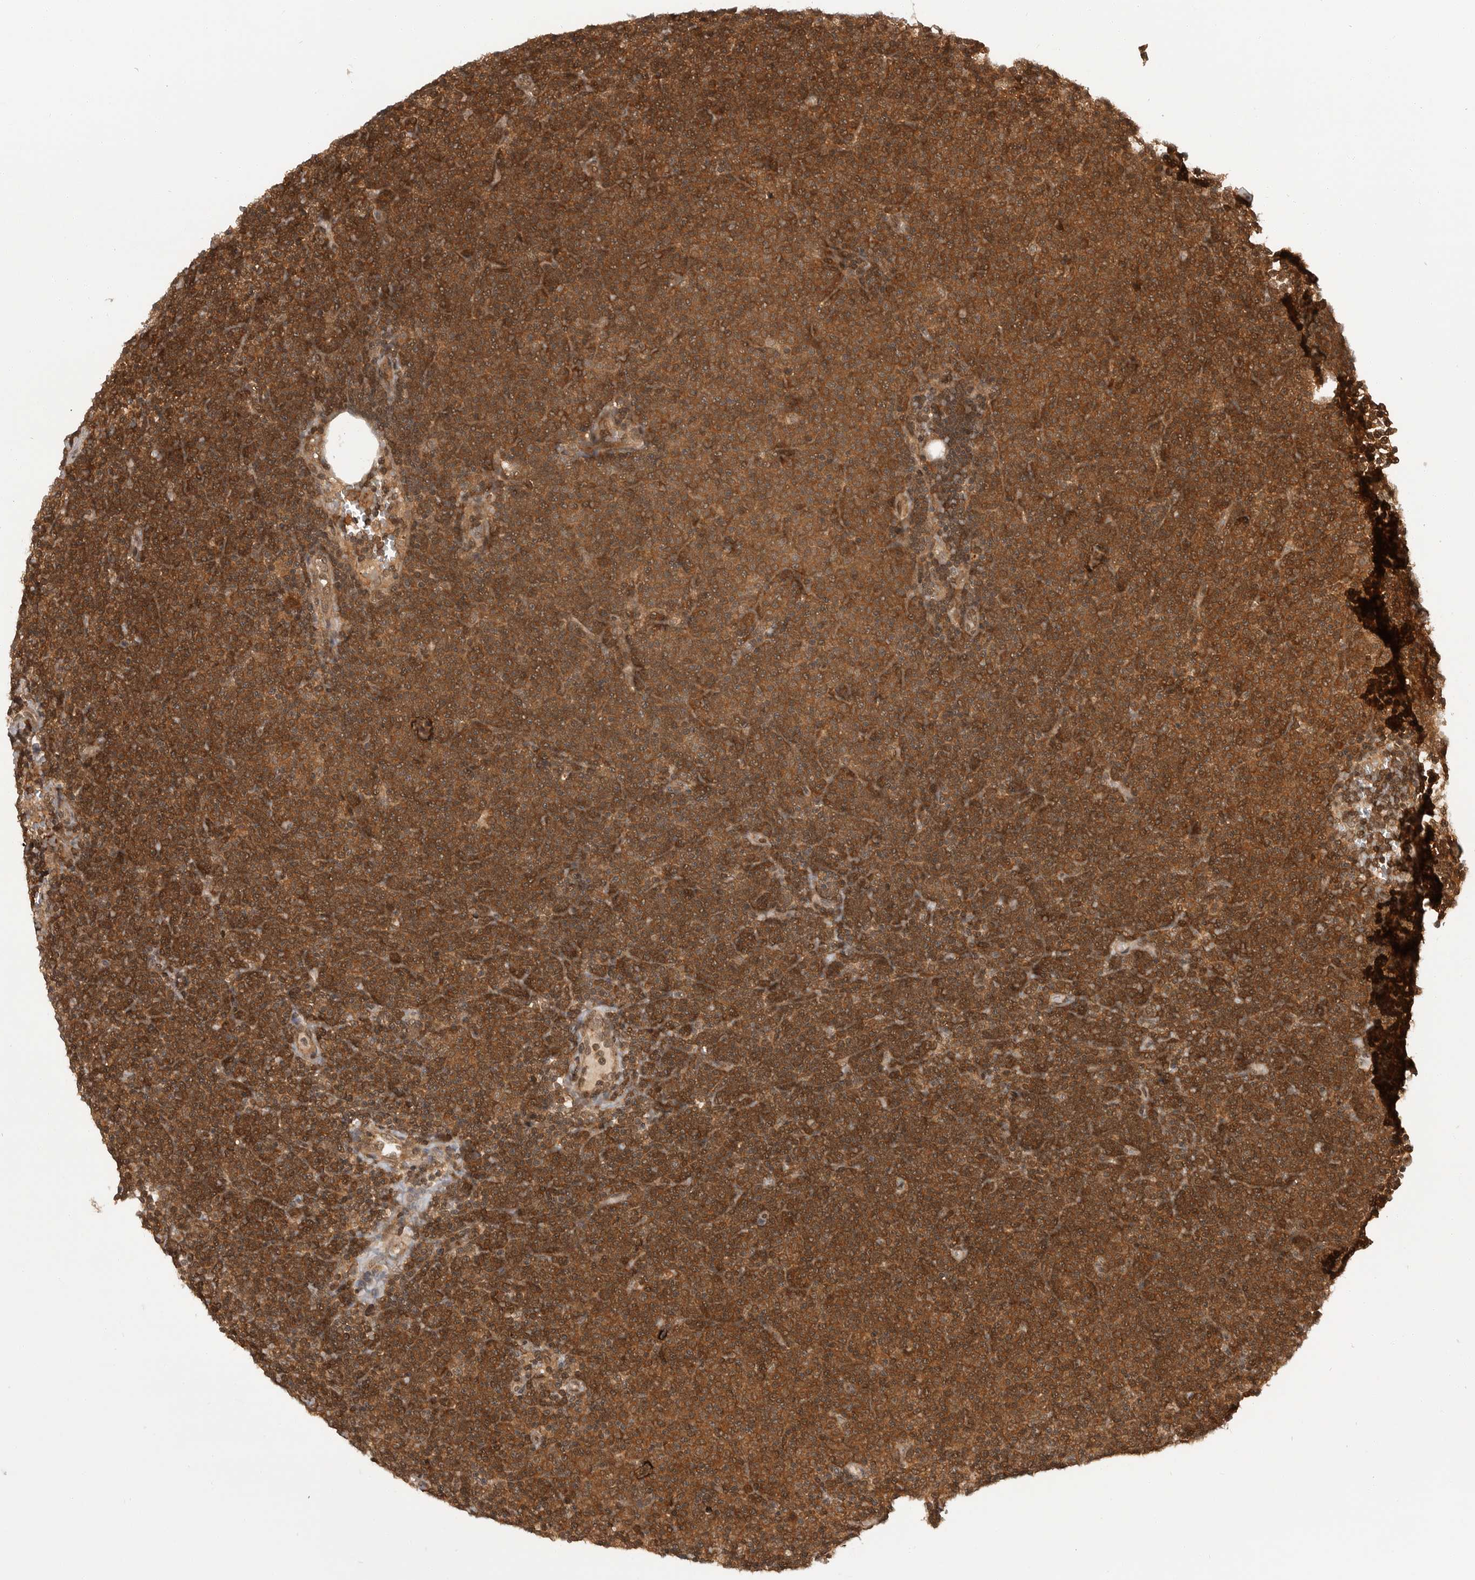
{"staining": {"intensity": "strong", "quantity": ">75%", "location": "cytoplasmic/membranous"}, "tissue": "lymphoma", "cell_type": "Tumor cells", "image_type": "cancer", "snomed": [{"axis": "morphology", "description": "Malignant lymphoma, non-Hodgkin's type, Low grade"}, {"axis": "topography", "description": "Lymph node"}], "caption": "The image demonstrates immunohistochemical staining of low-grade malignant lymphoma, non-Hodgkin's type. There is strong cytoplasmic/membranous staining is seen in approximately >75% of tumor cells. Using DAB (3,3'-diaminobenzidine) (brown) and hematoxylin (blue) stains, captured at high magnification using brightfield microscopy.", "gene": "SZRD1", "patient": {"sex": "female", "age": 53}}